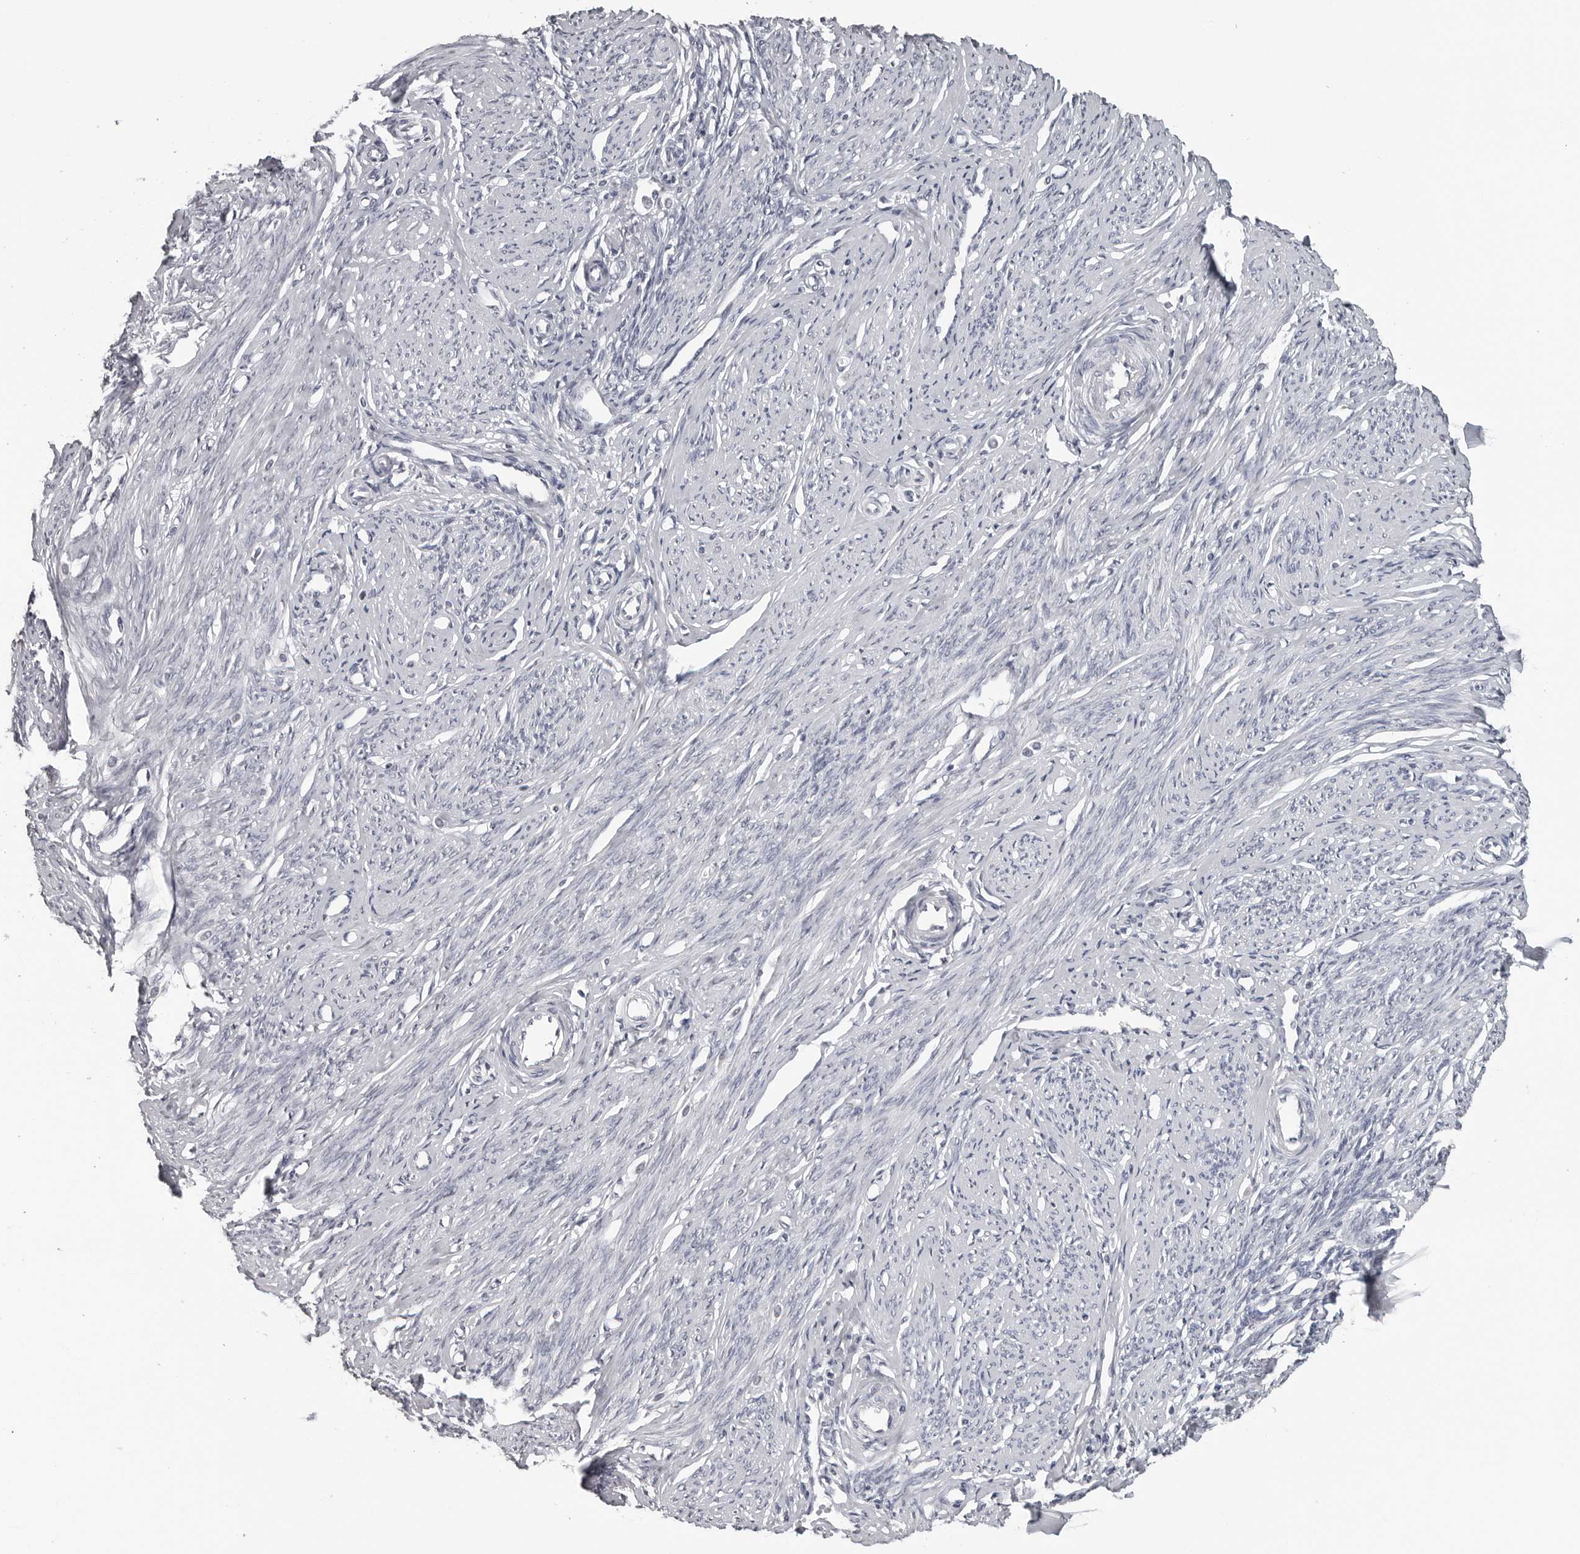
{"staining": {"intensity": "negative", "quantity": "none", "location": "none"}, "tissue": "endometrium", "cell_type": "Cells in endometrial stroma", "image_type": "normal", "snomed": [{"axis": "morphology", "description": "Normal tissue, NOS"}, {"axis": "topography", "description": "Endometrium"}], "caption": "Immunohistochemistry image of benign endometrium stained for a protein (brown), which displays no positivity in cells in endometrial stroma.", "gene": "DDX54", "patient": {"sex": "female", "age": 56}}